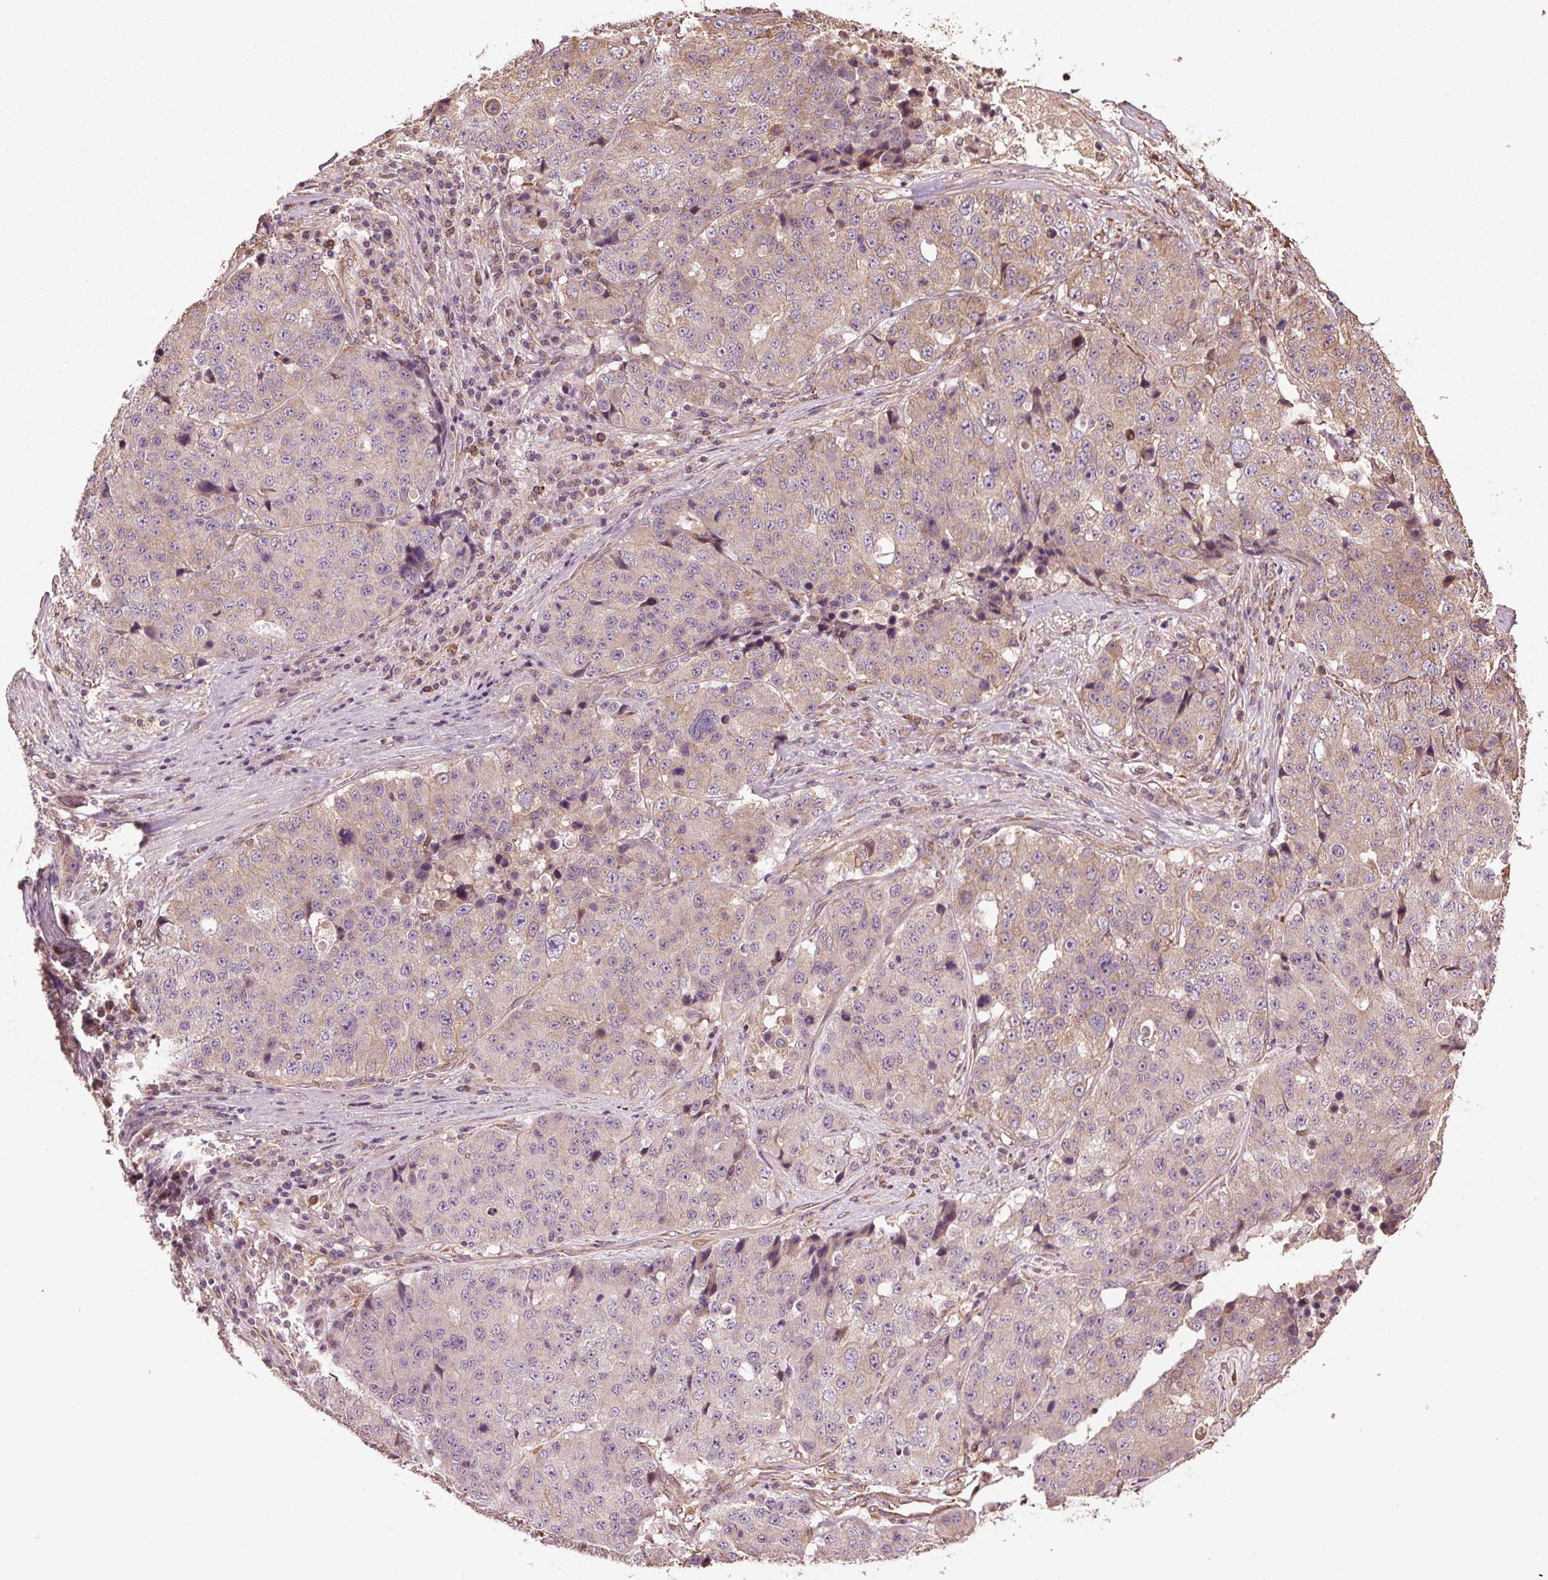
{"staining": {"intensity": "negative", "quantity": "none", "location": "none"}, "tissue": "stomach cancer", "cell_type": "Tumor cells", "image_type": "cancer", "snomed": [{"axis": "morphology", "description": "Adenocarcinoma, NOS"}, {"axis": "topography", "description": "Stomach"}], "caption": "Stomach cancer (adenocarcinoma) stained for a protein using immunohistochemistry (IHC) shows no positivity tumor cells.", "gene": "RNPEP", "patient": {"sex": "male", "age": 71}}